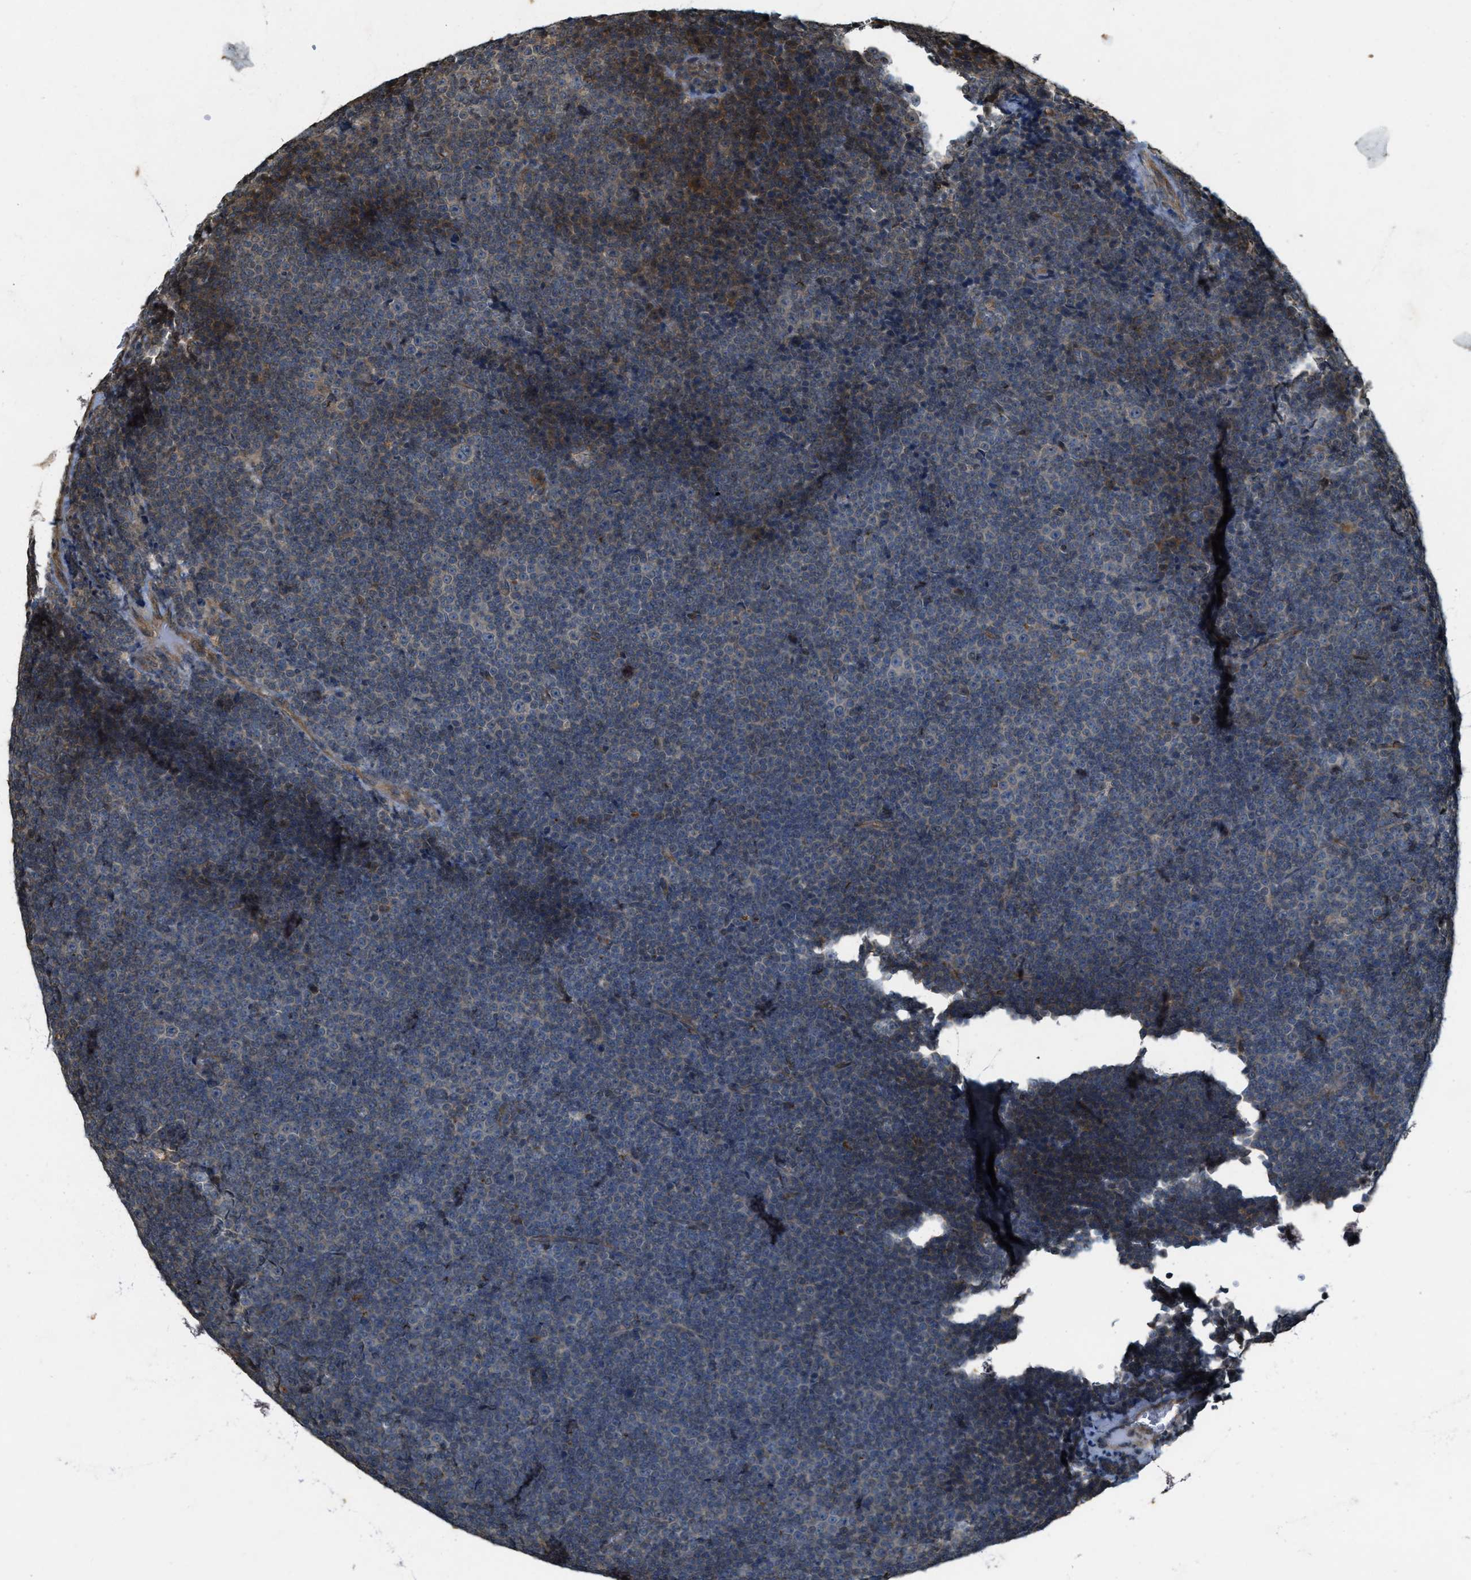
{"staining": {"intensity": "weak", "quantity": "25%-75%", "location": "cytoplasmic/membranous"}, "tissue": "lymphoma", "cell_type": "Tumor cells", "image_type": "cancer", "snomed": [{"axis": "morphology", "description": "Malignant lymphoma, non-Hodgkin's type, Low grade"}, {"axis": "topography", "description": "Lymph node"}], "caption": "Lymphoma stained with immunohistochemistry shows weak cytoplasmic/membranous staining in approximately 25%-75% of tumor cells.", "gene": "KIF21A", "patient": {"sex": "female", "age": 67}}